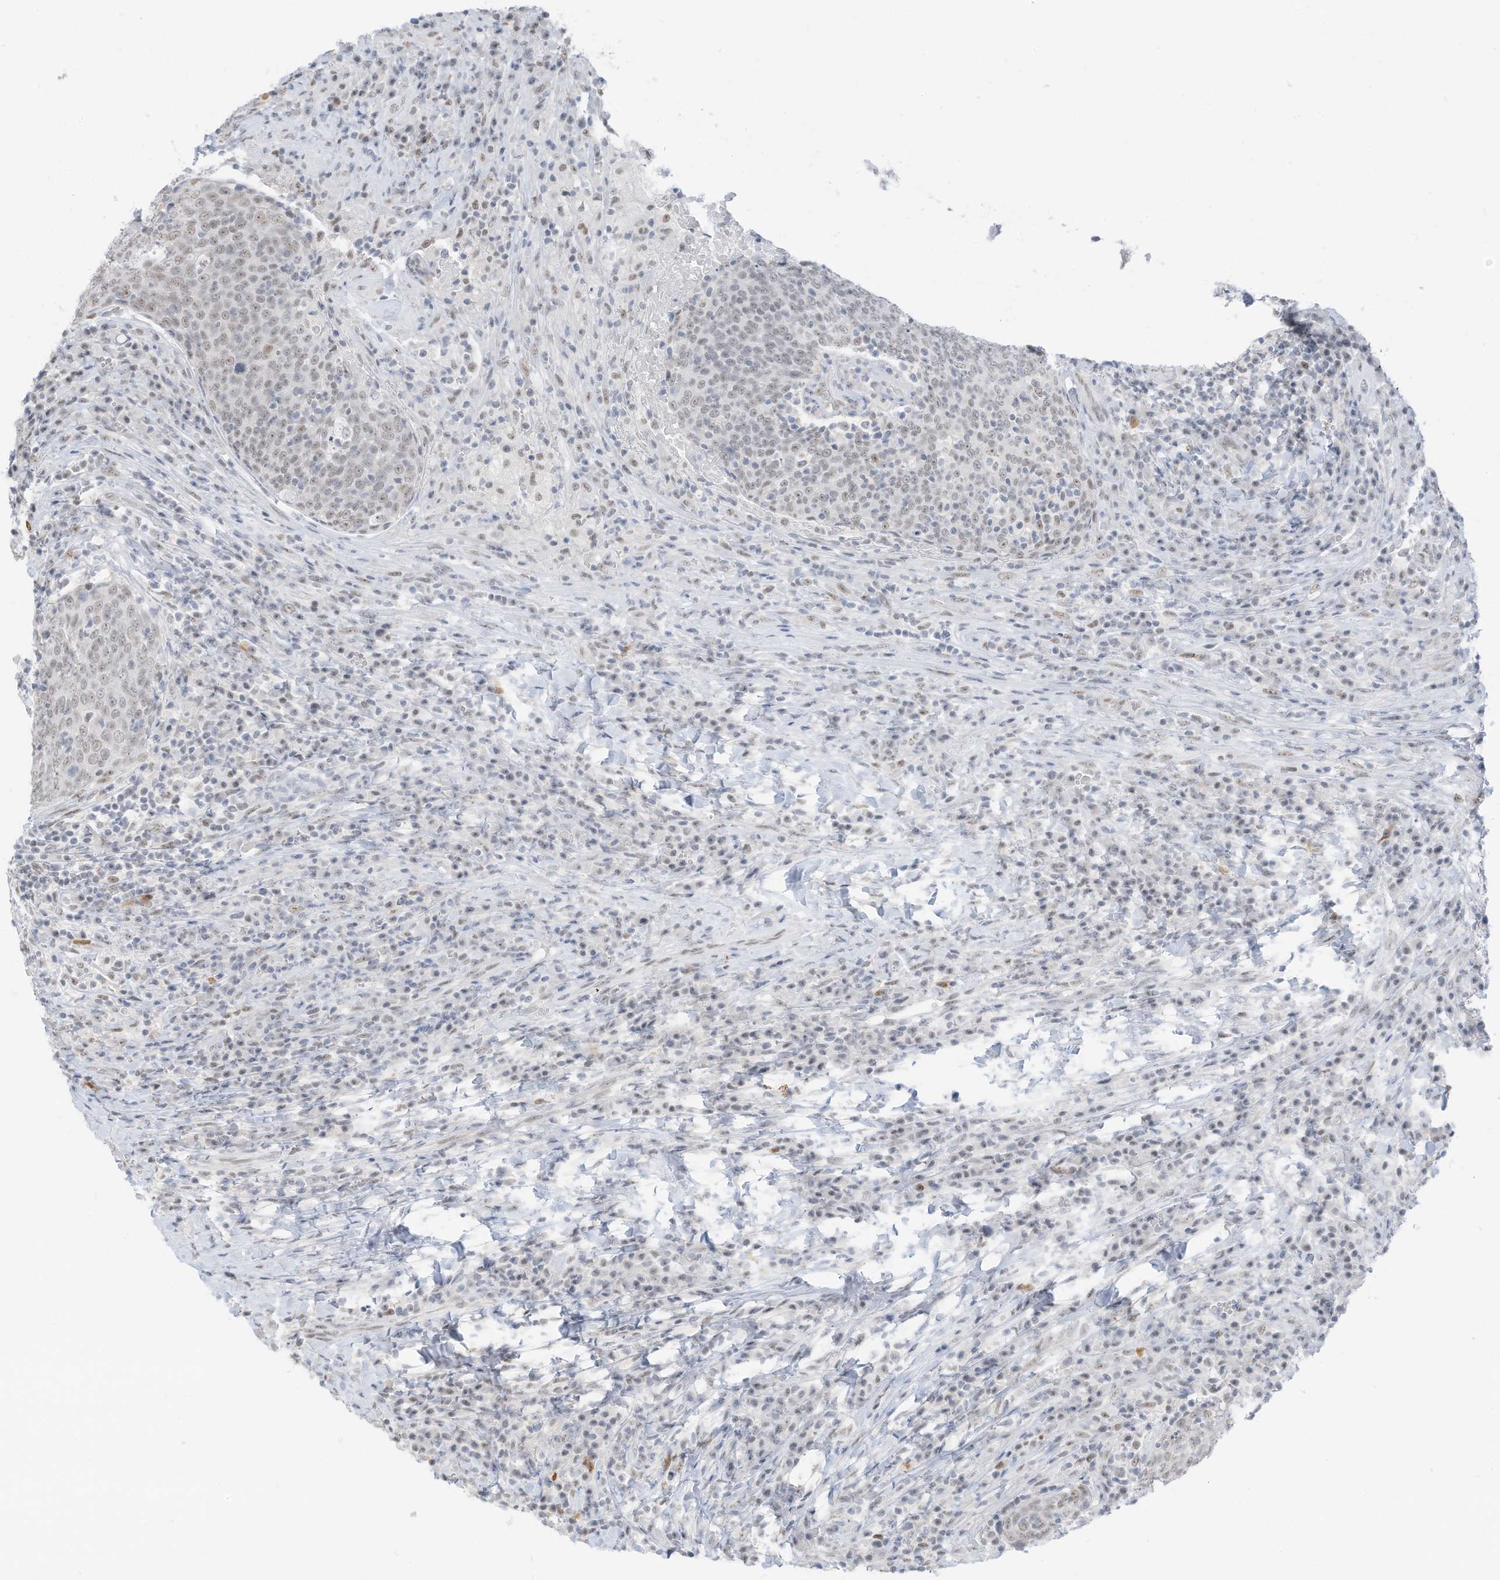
{"staining": {"intensity": "weak", "quantity": "<25%", "location": "nuclear"}, "tissue": "head and neck cancer", "cell_type": "Tumor cells", "image_type": "cancer", "snomed": [{"axis": "morphology", "description": "Squamous cell carcinoma, NOS"}, {"axis": "morphology", "description": "Squamous cell carcinoma, metastatic, NOS"}, {"axis": "topography", "description": "Lymph node"}, {"axis": "topography", "description": "Head-Neck"}], "caption": "A histopathology image of human head and neck cancer (metastatic squamous cell carcinoma) is negative for staining in tumor cells.", "gene": "PGC", "patient": {"sex": "male", "age": 62}}